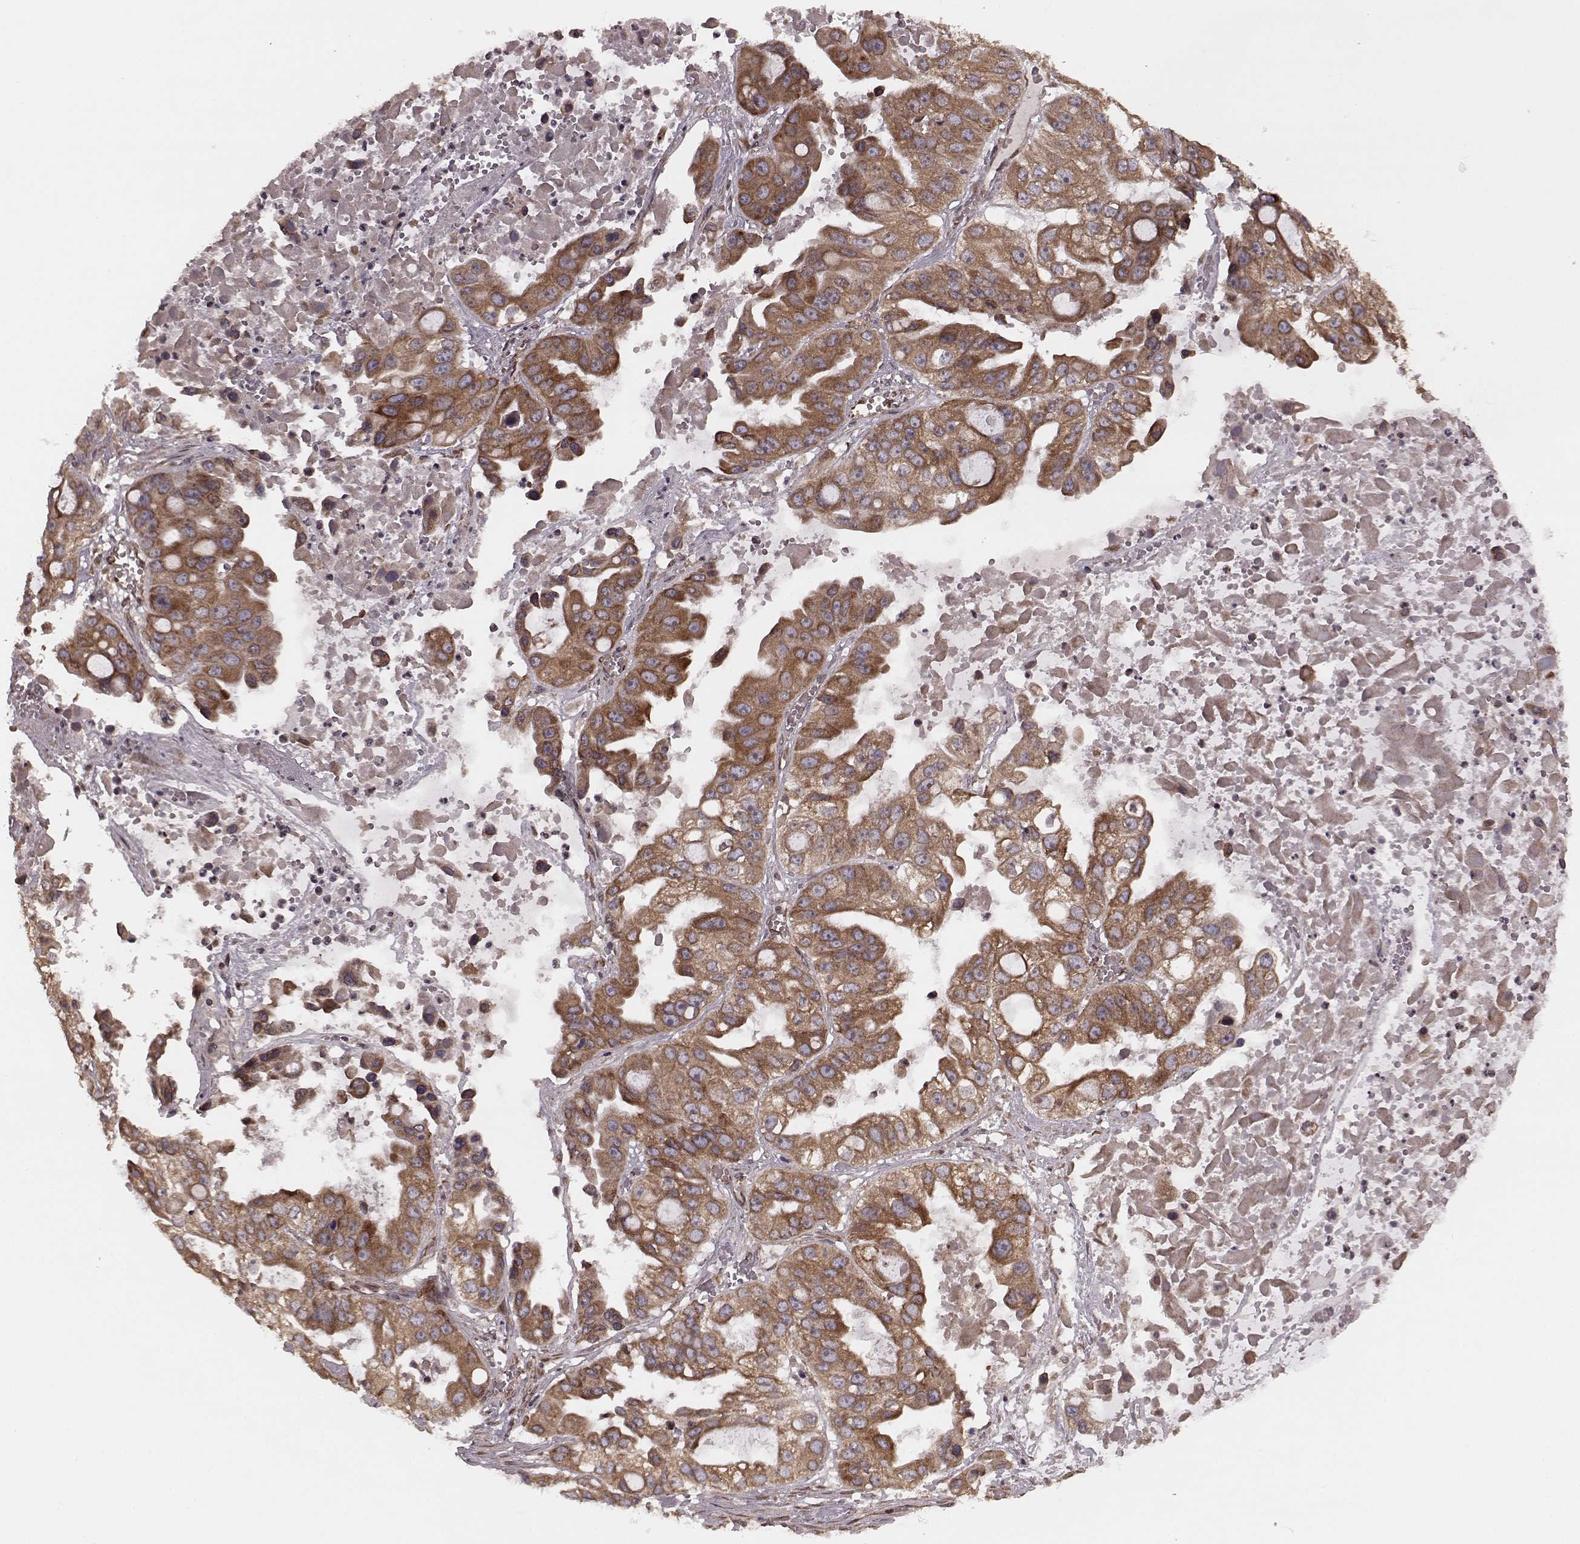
{"staining": {"intensity": "strong", "quantity": ">75%", "location": "cytoplasmic/membranous"}, "tissue": "ovarian cancer", "cell_type": "Tumor cells", "image_type": "cancer", "snomed": [{"axis": "morphology", "description": "Cystadenocarcinoma, serous, NOS"}, {"axis": "topography", "description": "Ovary"}], "caption": "High-power microscopy captured an immunohistochemistry (IHC) image of serous cystadenocarcinoma (ovarian), revealing strong cytoplasmic/membranous positivity in approximately >75% of tumor cells. The protein of interest is stained brown, and the nuclei are stained in blue (DAB IHC with brightfield microscopy, high magnification).", "gene": "AGPAT1", "patient": {"sex": "female", "age": 56}}